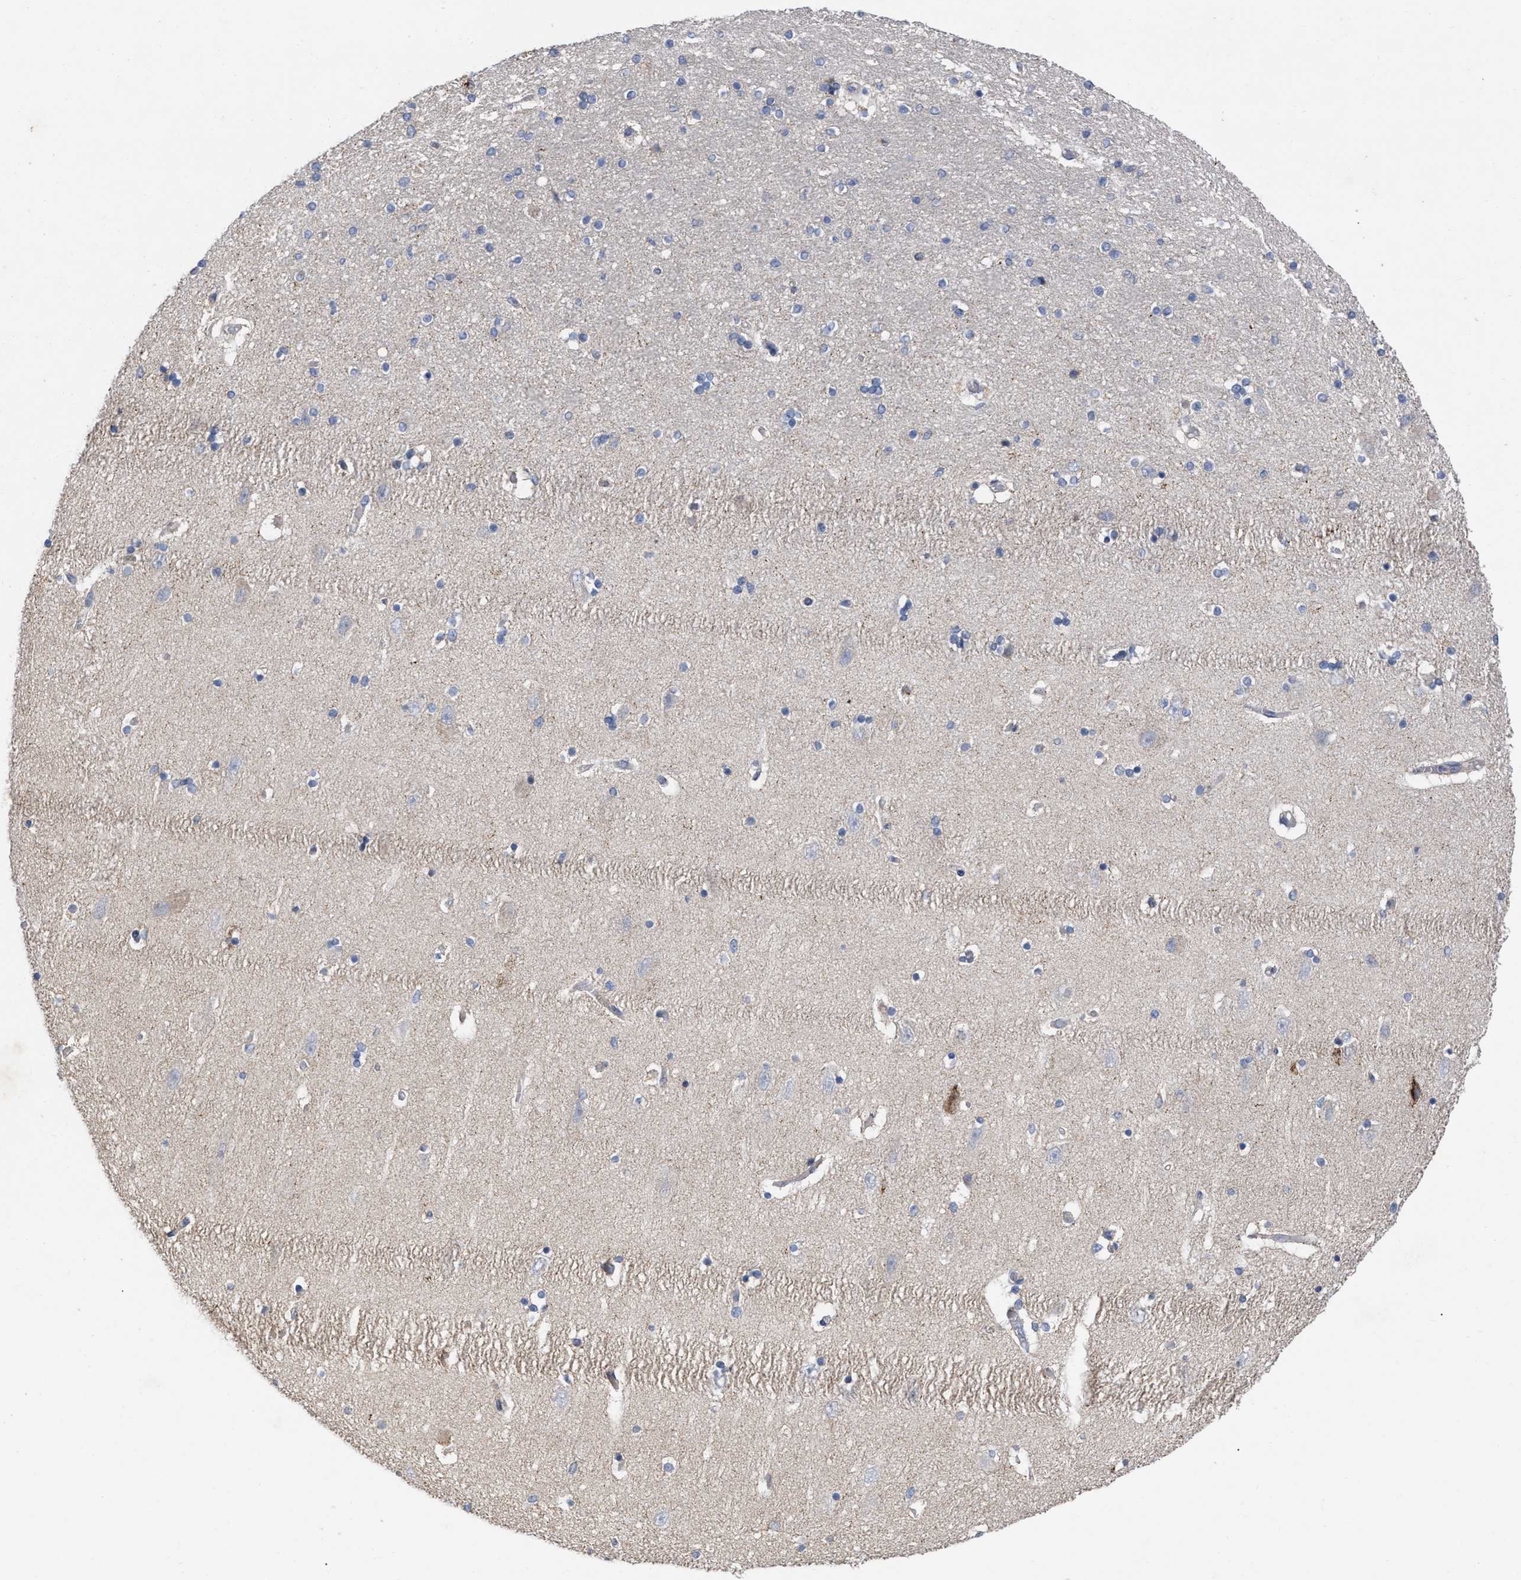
{"staining": {"intensity": "negative", "quantity": "none", "location": "none"}, "tissue": "hippocampus", "cell_type": "Glial cells", "image_type": "normal", "snomed": [{"axis": "morphology", "description": "Normal tissue, NOS"}, {"axis": "topography", "description": "Hippocampus"}], "caption": "Immunohistochemical staining of unremarkable human hippocampus displays no significant positivity in glial cells. (Brightfield microscopy of DAB (3,3'-diaminobenzidine) IHC at high magnification).", "gene": "VIP", "patient": {"sex": "female", "age": 54}}